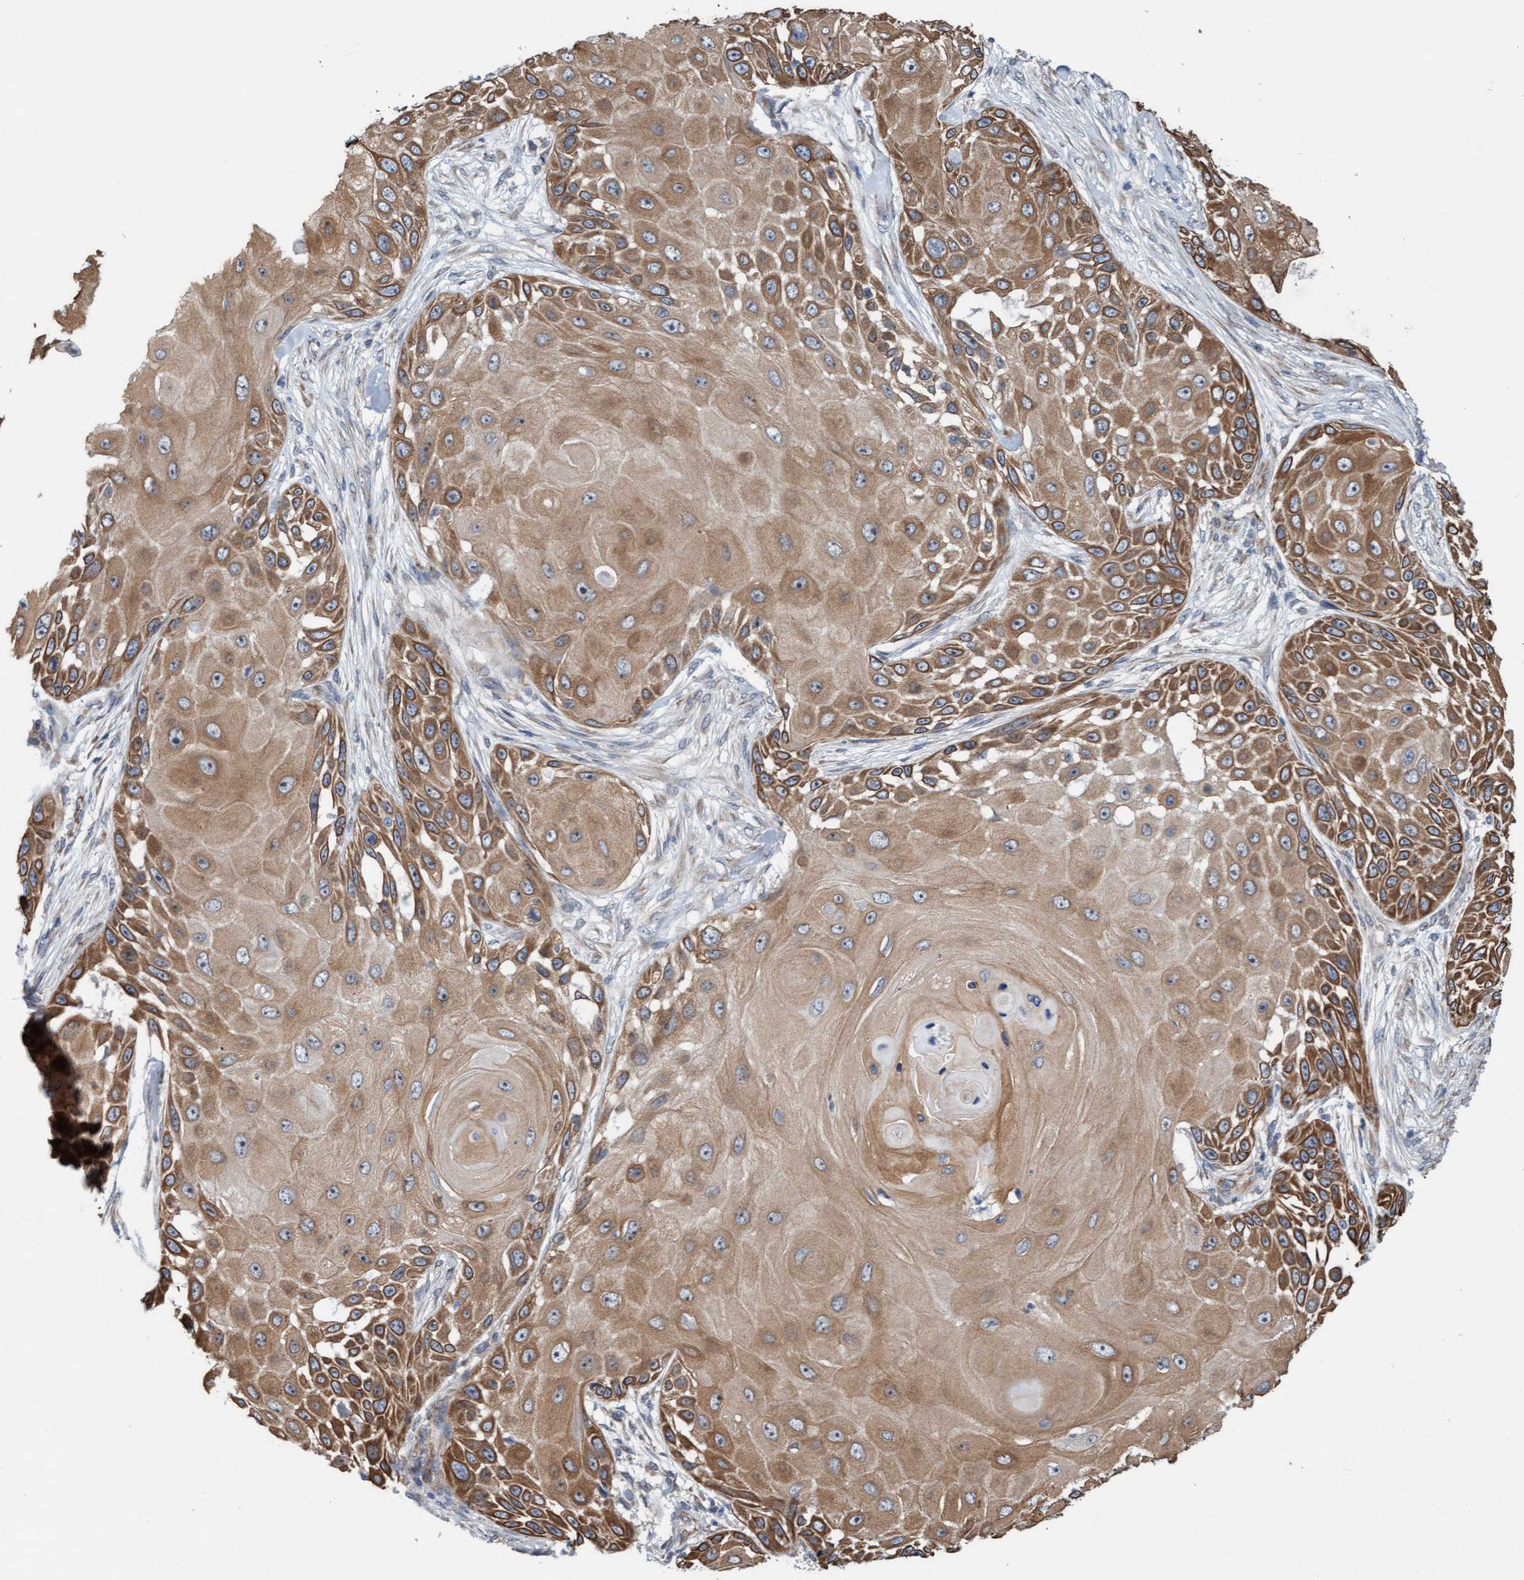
{"staining": {"intensity": "moderate", "quantity": ">75%", "location": "cytoplasmic/membranous"}, "tissue": "skin cancer", "cell_type": "Tumor cells", "image_type": "cancer", "snomed": [{"axis": "morphology", "description": "Squamous cell carcinoma, NOS"}, {"axis": "topography", "description": "Skin"}], "caption": "Immunohistochemistry of human skin cancer (squamous cell carcinoma) exhibits medium levels of moderate cytoplasmic/membranous expression in about >75% of tumor cells.", "gene": "ZNF566", "patient": {"sex": "female", "age": 44}}